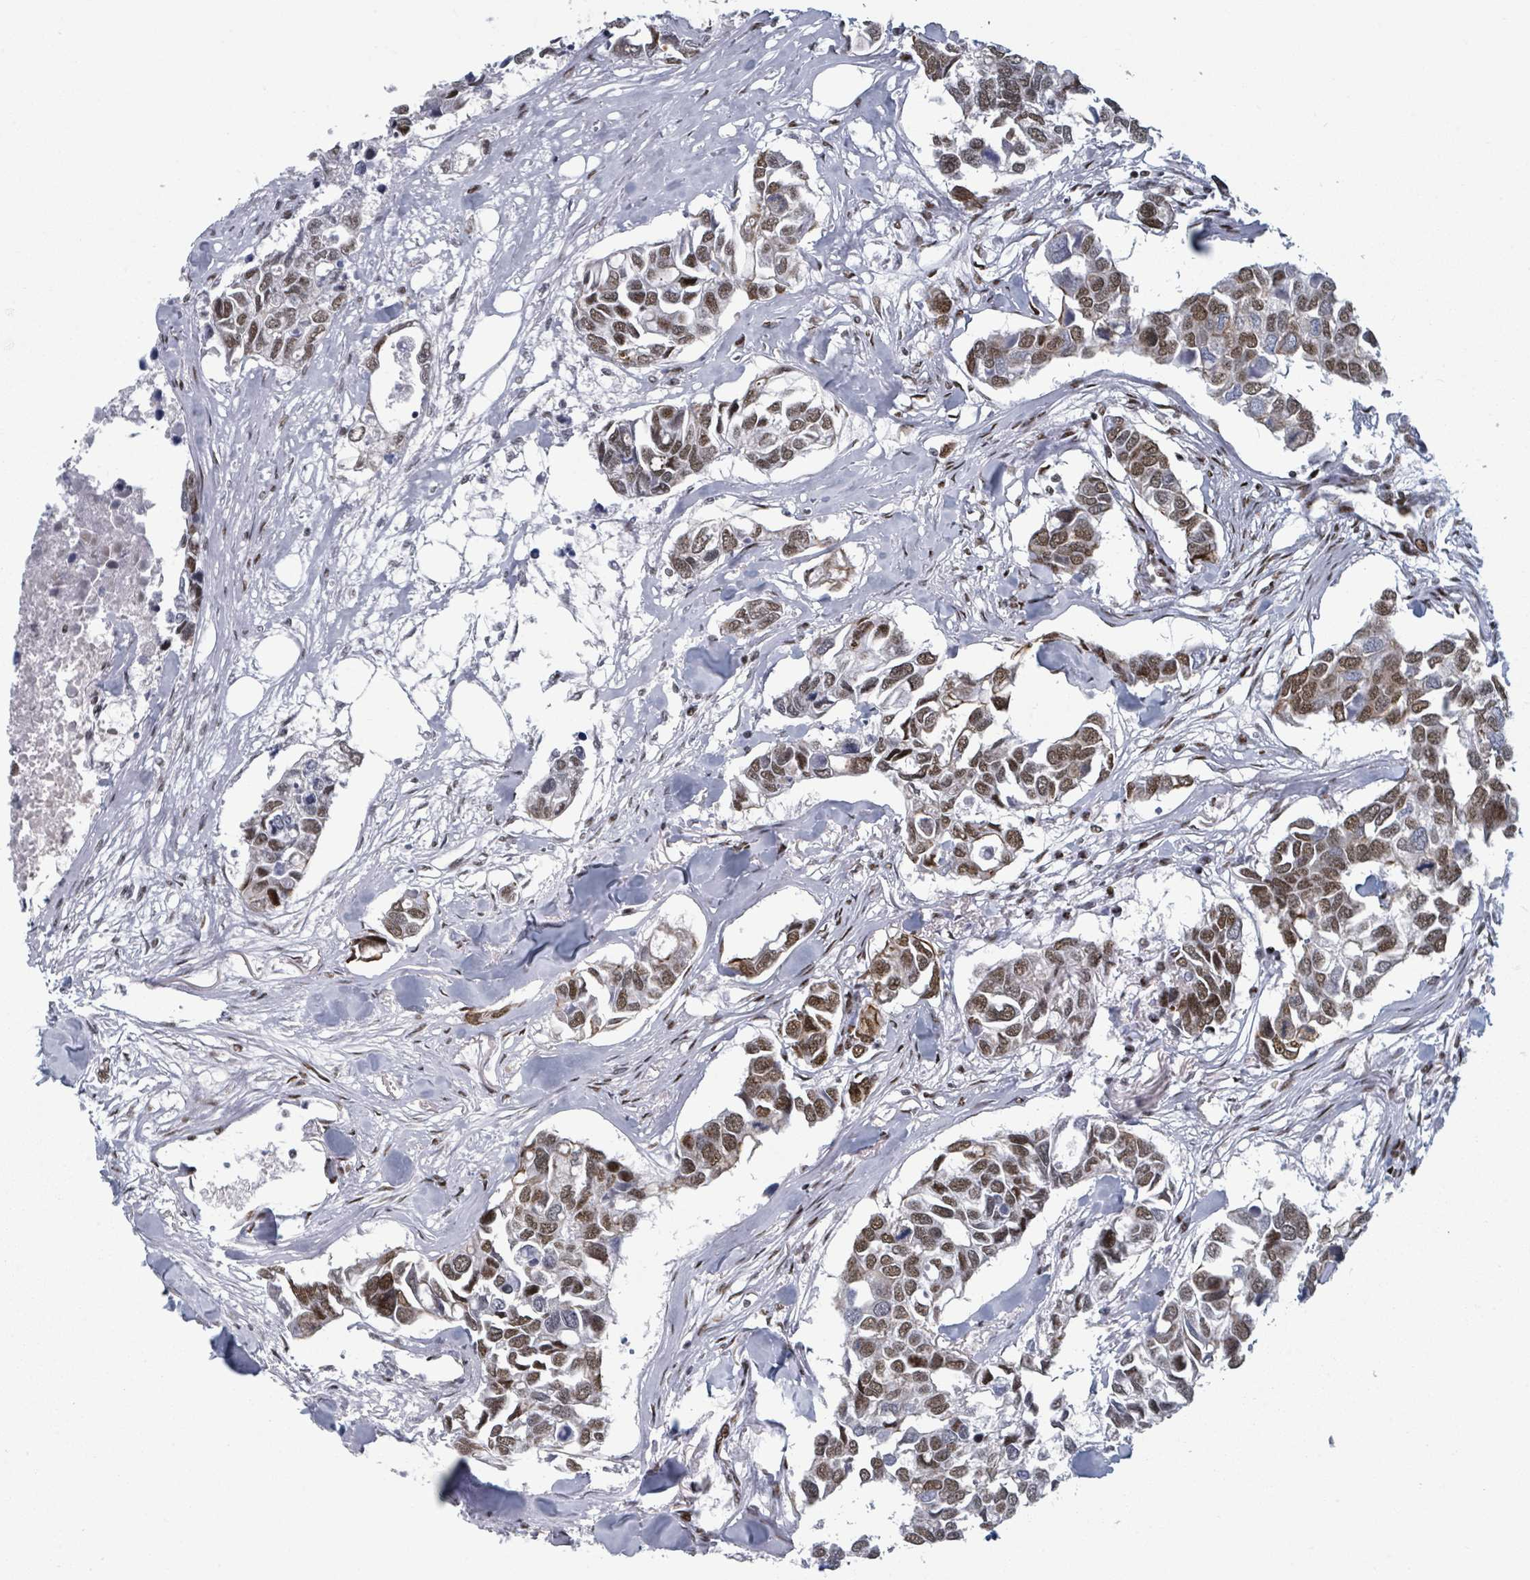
{"staining": {"intensity": "moderate", "quantity": ">75%", "location": "nuclear"}, "tissue": "breast cancer", "cell_type": "Tumor cells", "image_type": "cancer", "snomed": [{"axis": "morphology", "description": "Duct carcinoma"}, {"axis": "topography", "description": "Breast"}], "caption": "Breast intraductal carcinoma tissue reveals moderate nuclear positivity in about >75% of tumor cells, visualized by immunohistochemistry. (Brightfield microscopy of DAB IHC at high magnification).", "gene": "DHX16", "patient": {"sex": "female", "age": 83}}